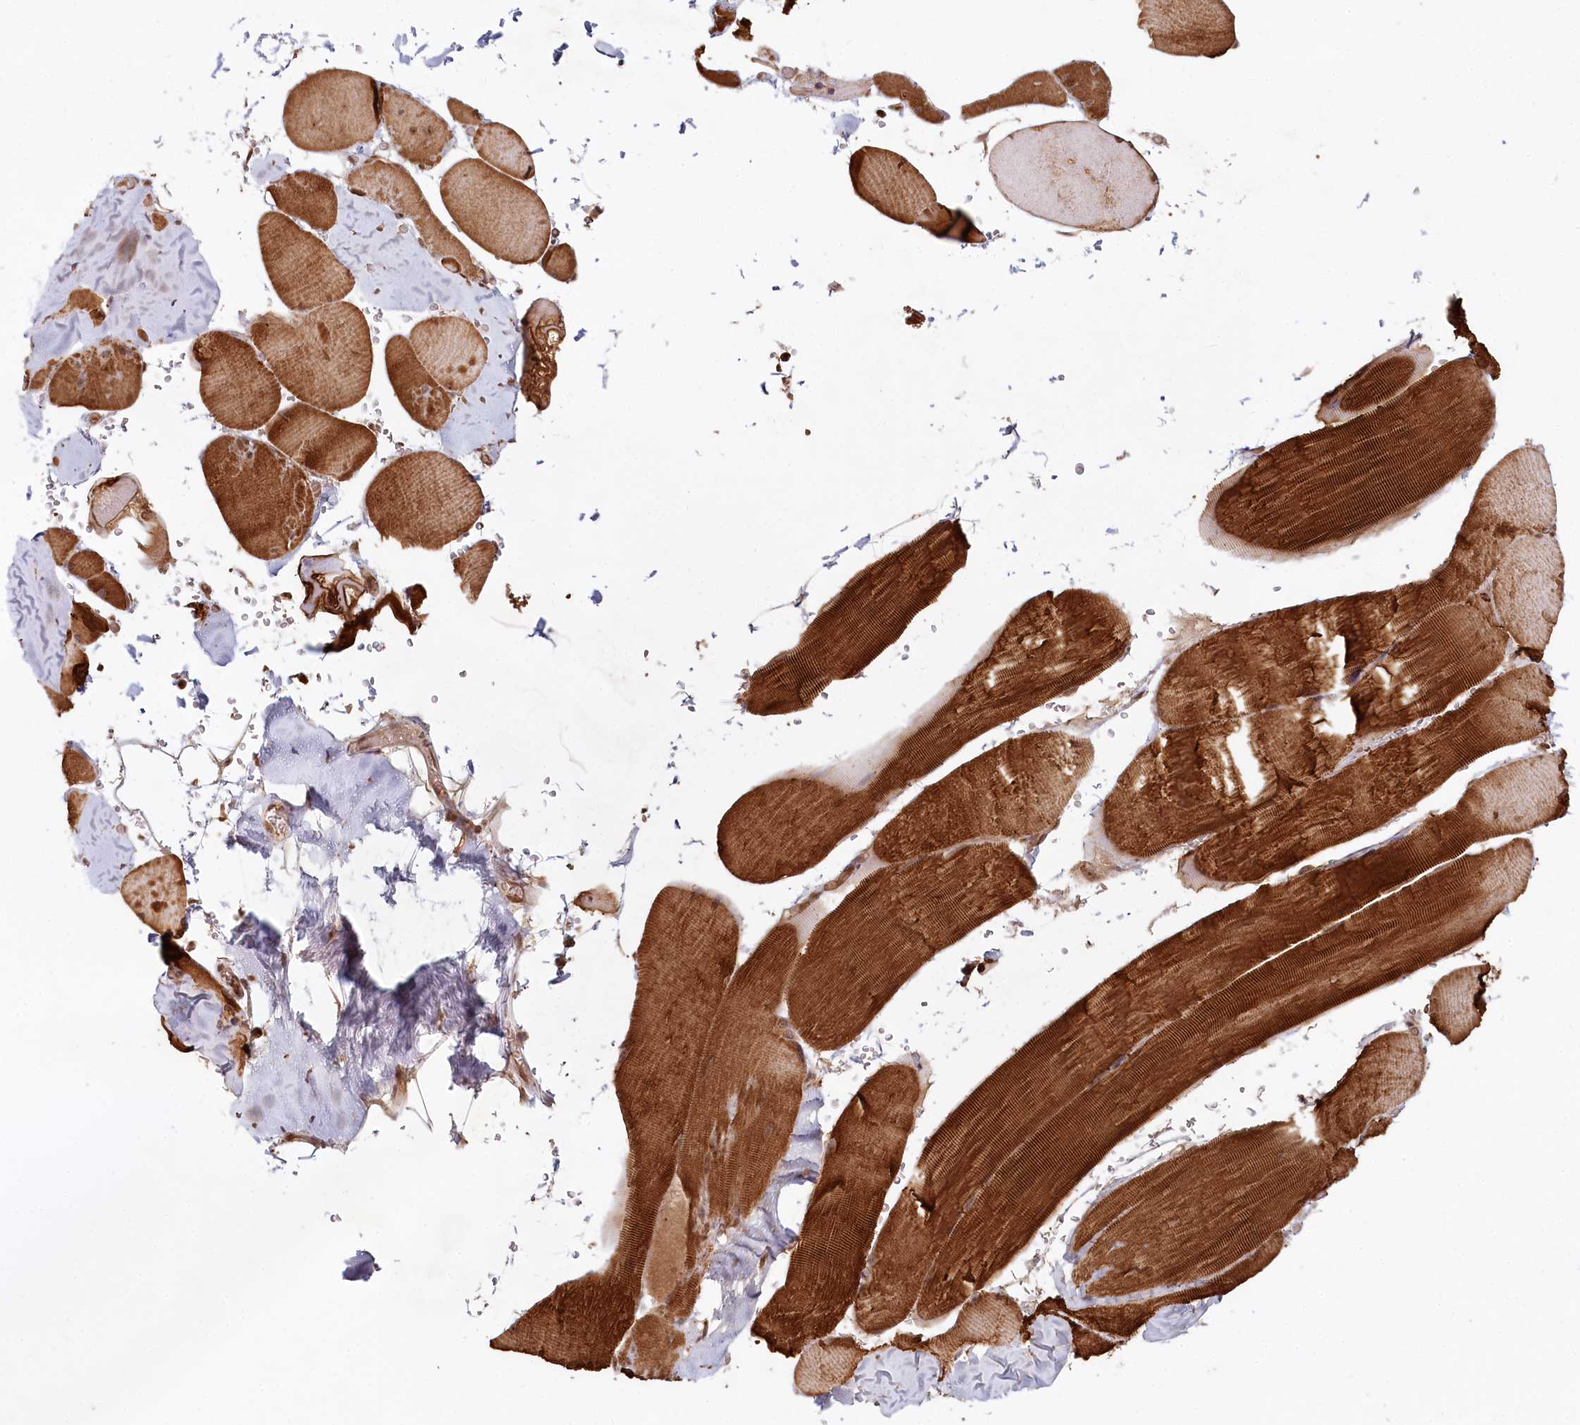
{"staining": {"intensity": "strong", "quantity": ">75%", "location": "cytoplasmic/membranous"}, "tissue": "skeletal muscle", "cell_type": "Myocytes", "image_type": "normal", "snomed": [{"axis": "morphology", "description": "Normal tissue, NOS"}, {"axis": "topography", "description": "Skeletal muscle"}, {"axis": "topography", "description": "Head-Neck"}], "caption": "An image of human skeletal muscle stained for a protein demonstrates strong cytoplasmic/membranous brown staining in myocytes.", "gene": "WAPL", "patient": {"sex": "male", "age": 66}}